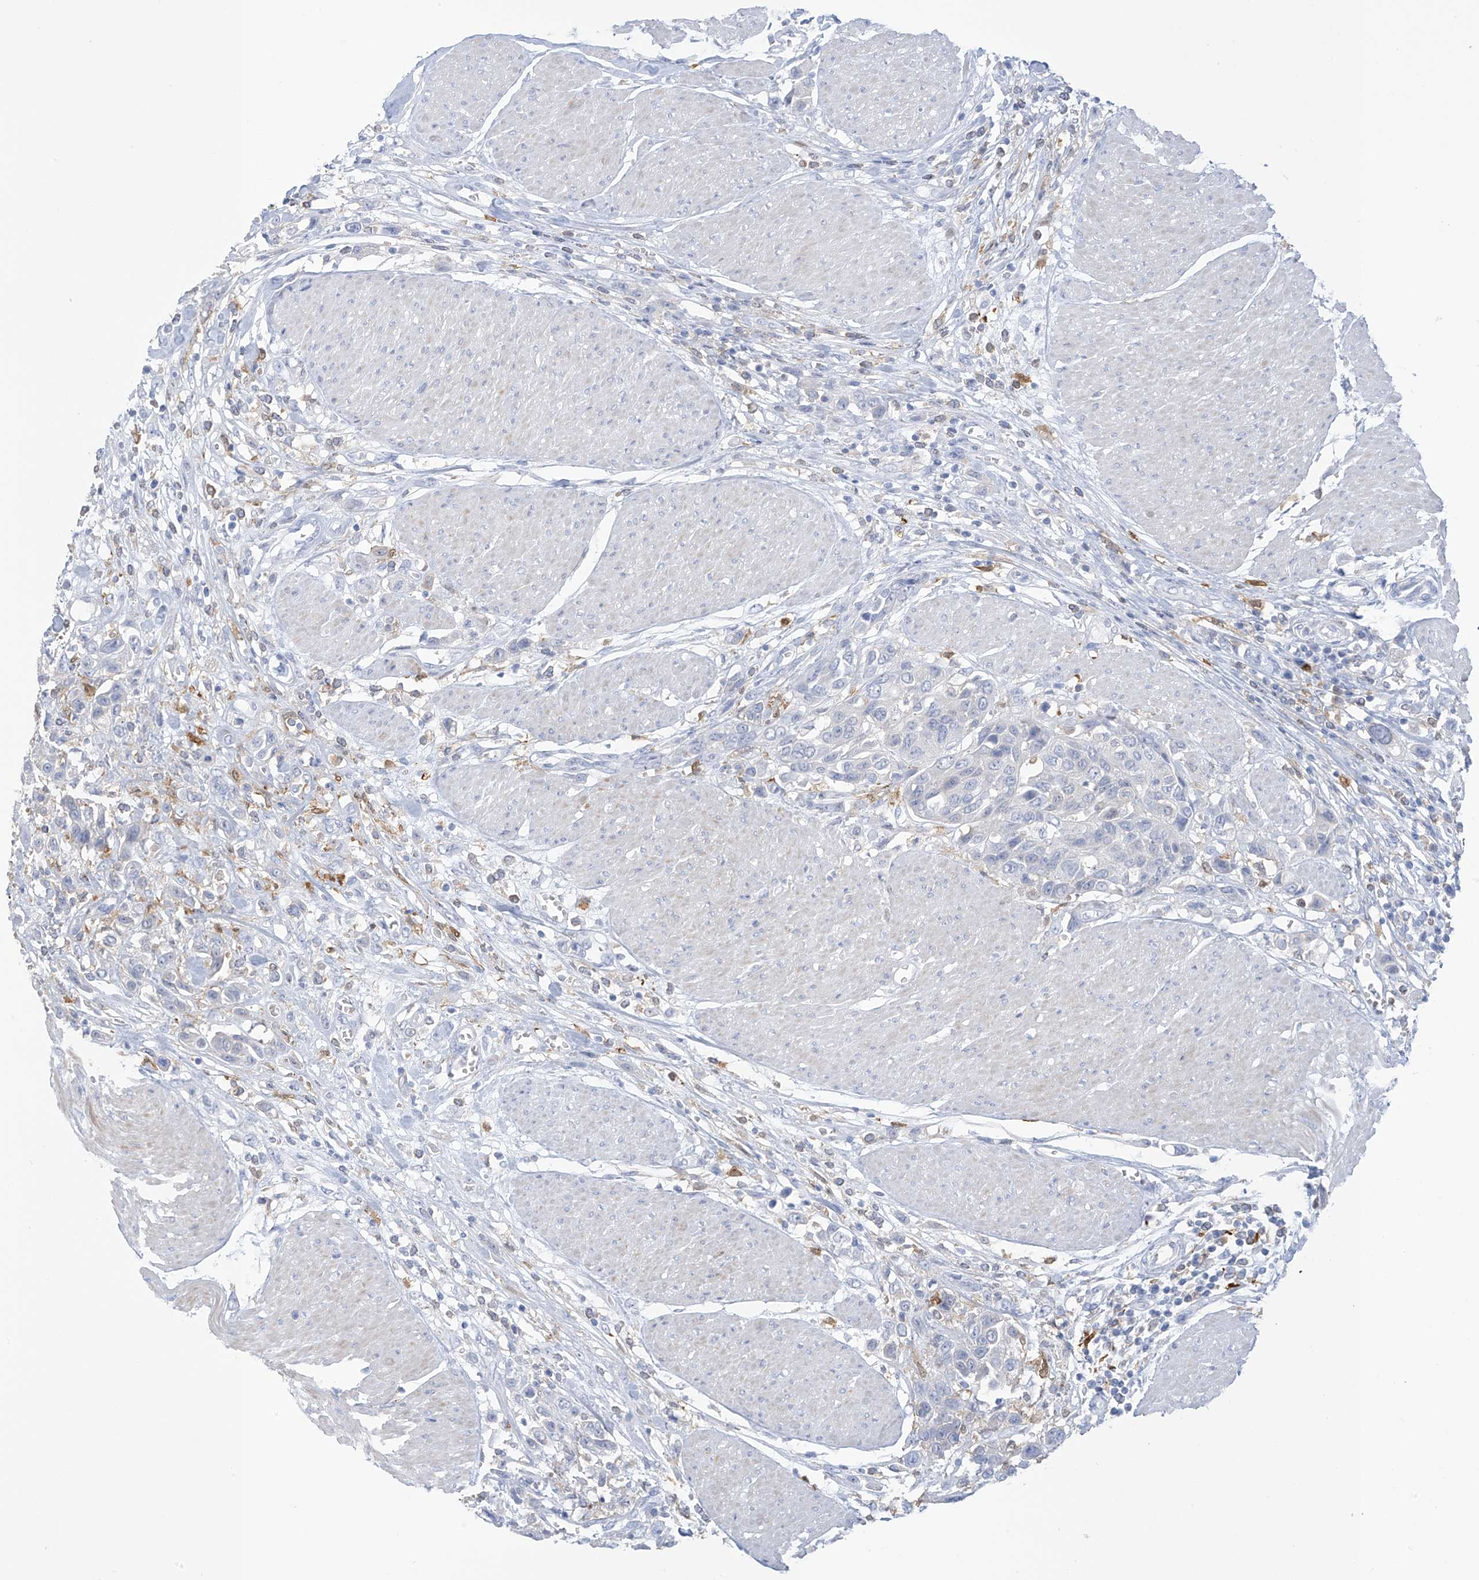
{"staining": {"intensity": "negative", "quantity": "none", "location": "none"}, "tissue": "urothelial cancer", "cell_type": "Tumor cells", "image_type": "cancer", "snomed": [{"axis": "morphology", "description": "Urothelial carcinoma, High grade"}, {"axis": "topography", "description": "Urinary bladder"}], "caption": "DAB immunohistochemical staining of urothelial carcinoma (high-grade) reveals no significant expression in tumor cells.", "gene": "TRMT2B", "patient": {"sex": "male", "age": 50}}